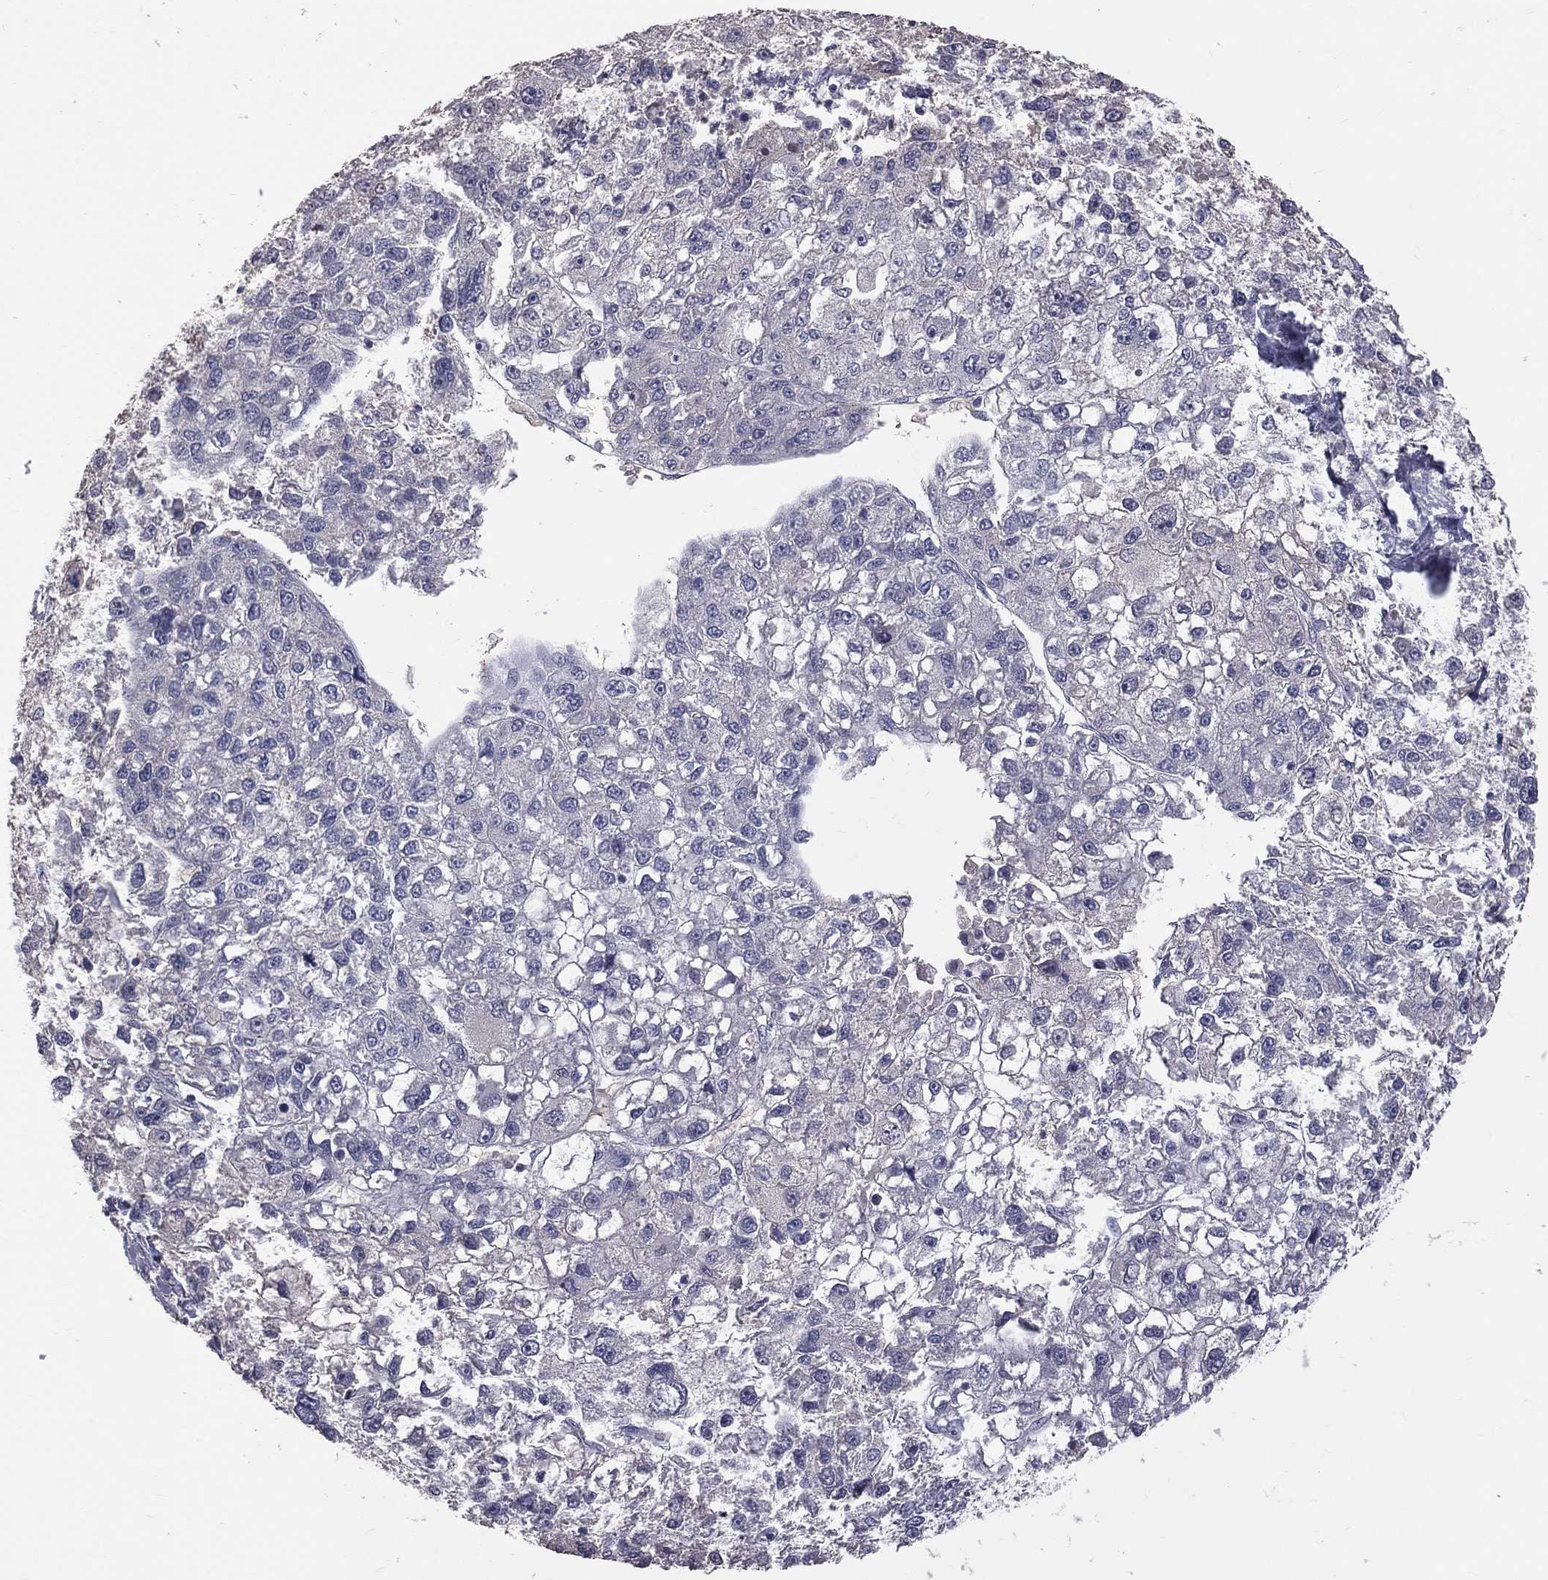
{"staining": {"intensity": "negative", "quantity": "none", "location": "none"}, "tissue": "liver cancer", "cell_type": "Tumor cells", "image_type": "cancer", "snomed": [{"axis": "morphology", "description": "Carcinoma, Hepatocellular, NOS"}, {"axis": "topography", "description": "Liver"}], "caption": "Liver cancer (hepatocellular carcinoma) was stained to show a protein in brown. There is no significant expression in tumor cells.", "gene": "DSG4", "patient": {"sex": "male", "age": 56}}